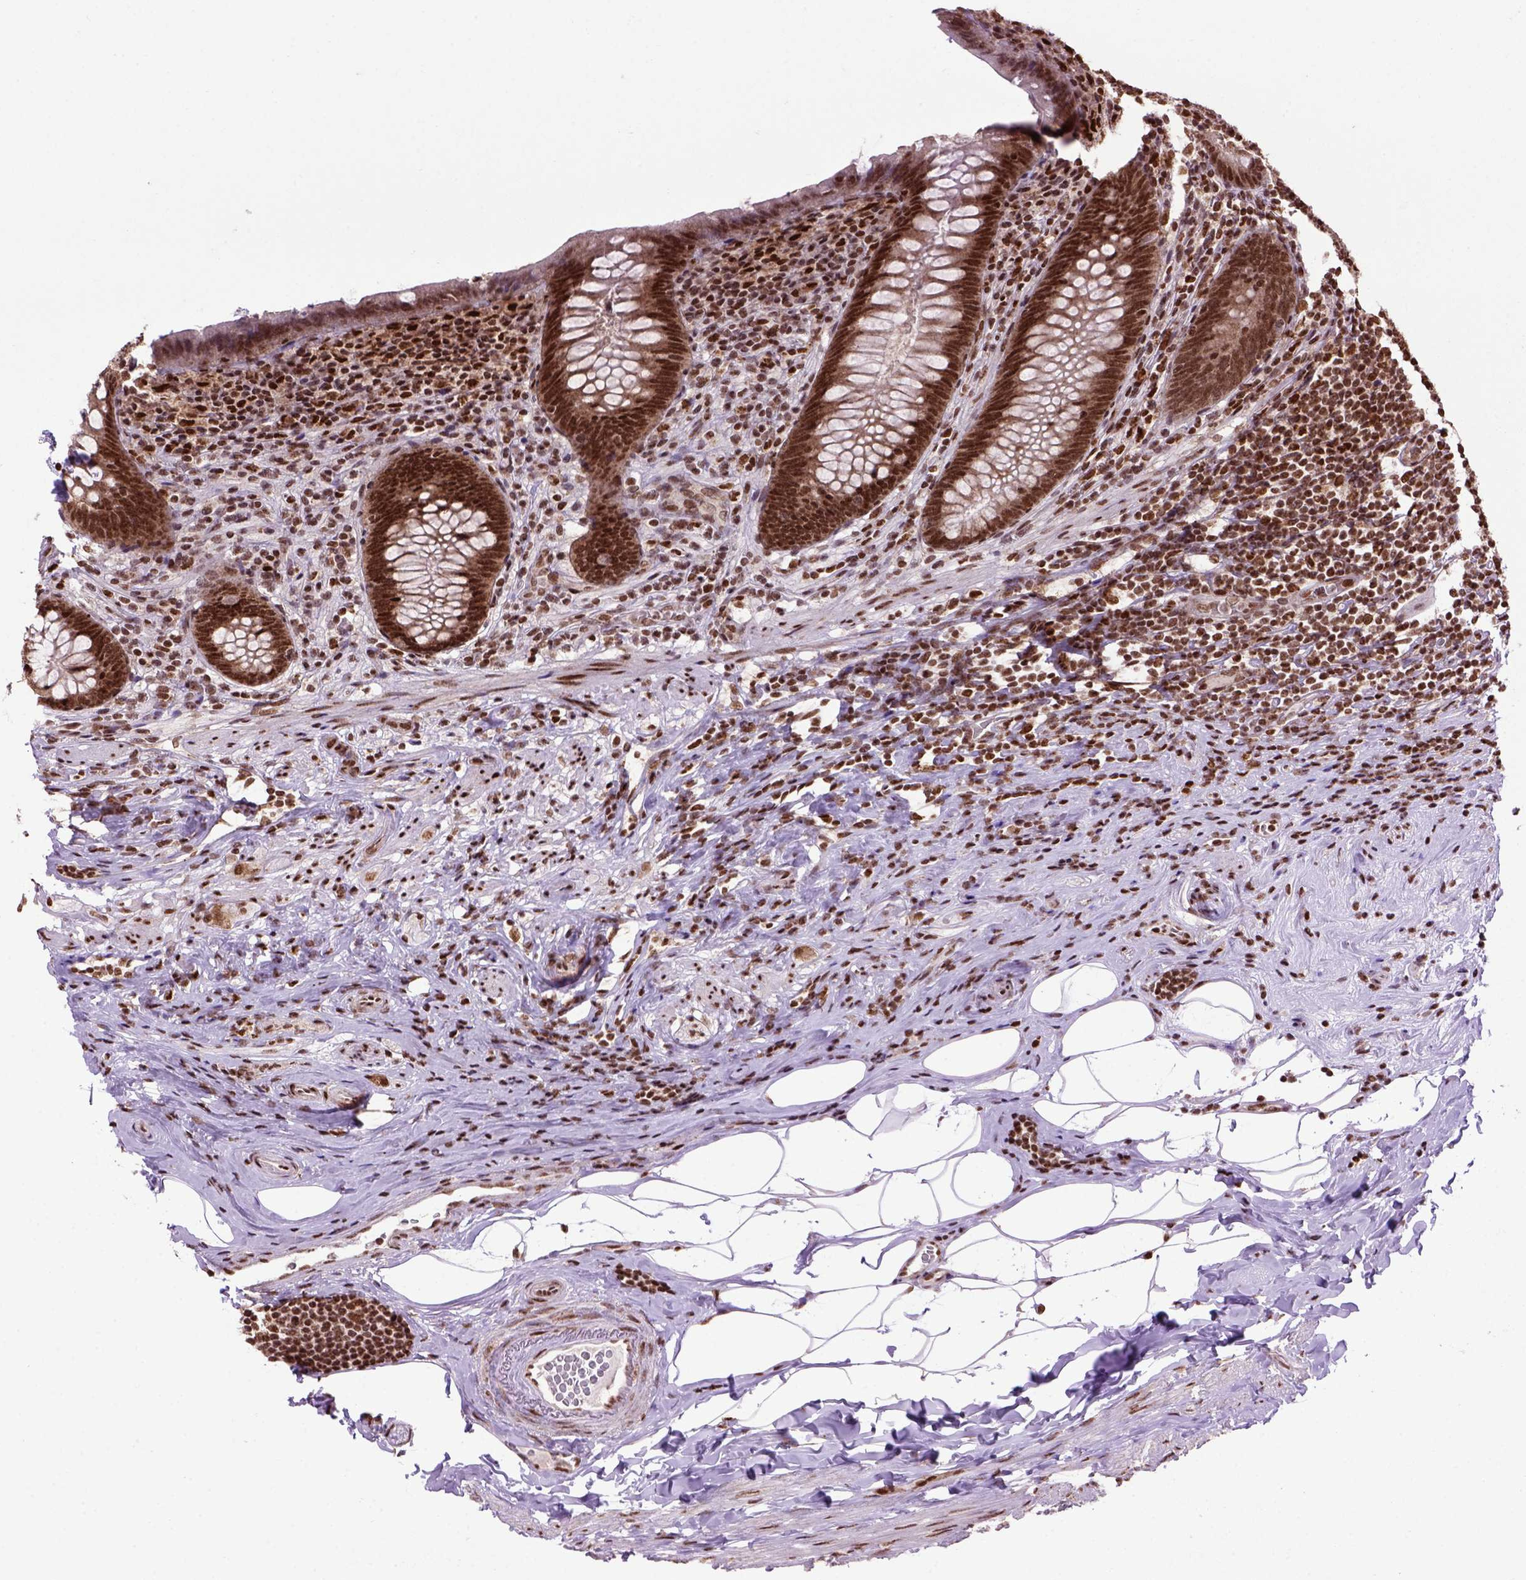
{"staining": {"intensity": "strong", "quantity": ">75%", "location": "nuclear"}, "tissue": "appendix", "cell_type": "Glandular cells", "image_type": "normal", "snomed": [{"axis": "morphology", "description": "Normal tissue, NOS"}, {"axis": "topography", "description": "Appendix"}], "caption": "Glandular cells display high levels of strong nuclear expression in approximately >75% of cells in benign human appendix.", "gene": "CELF1", "patient": {"sex": "male", "age": 47}}